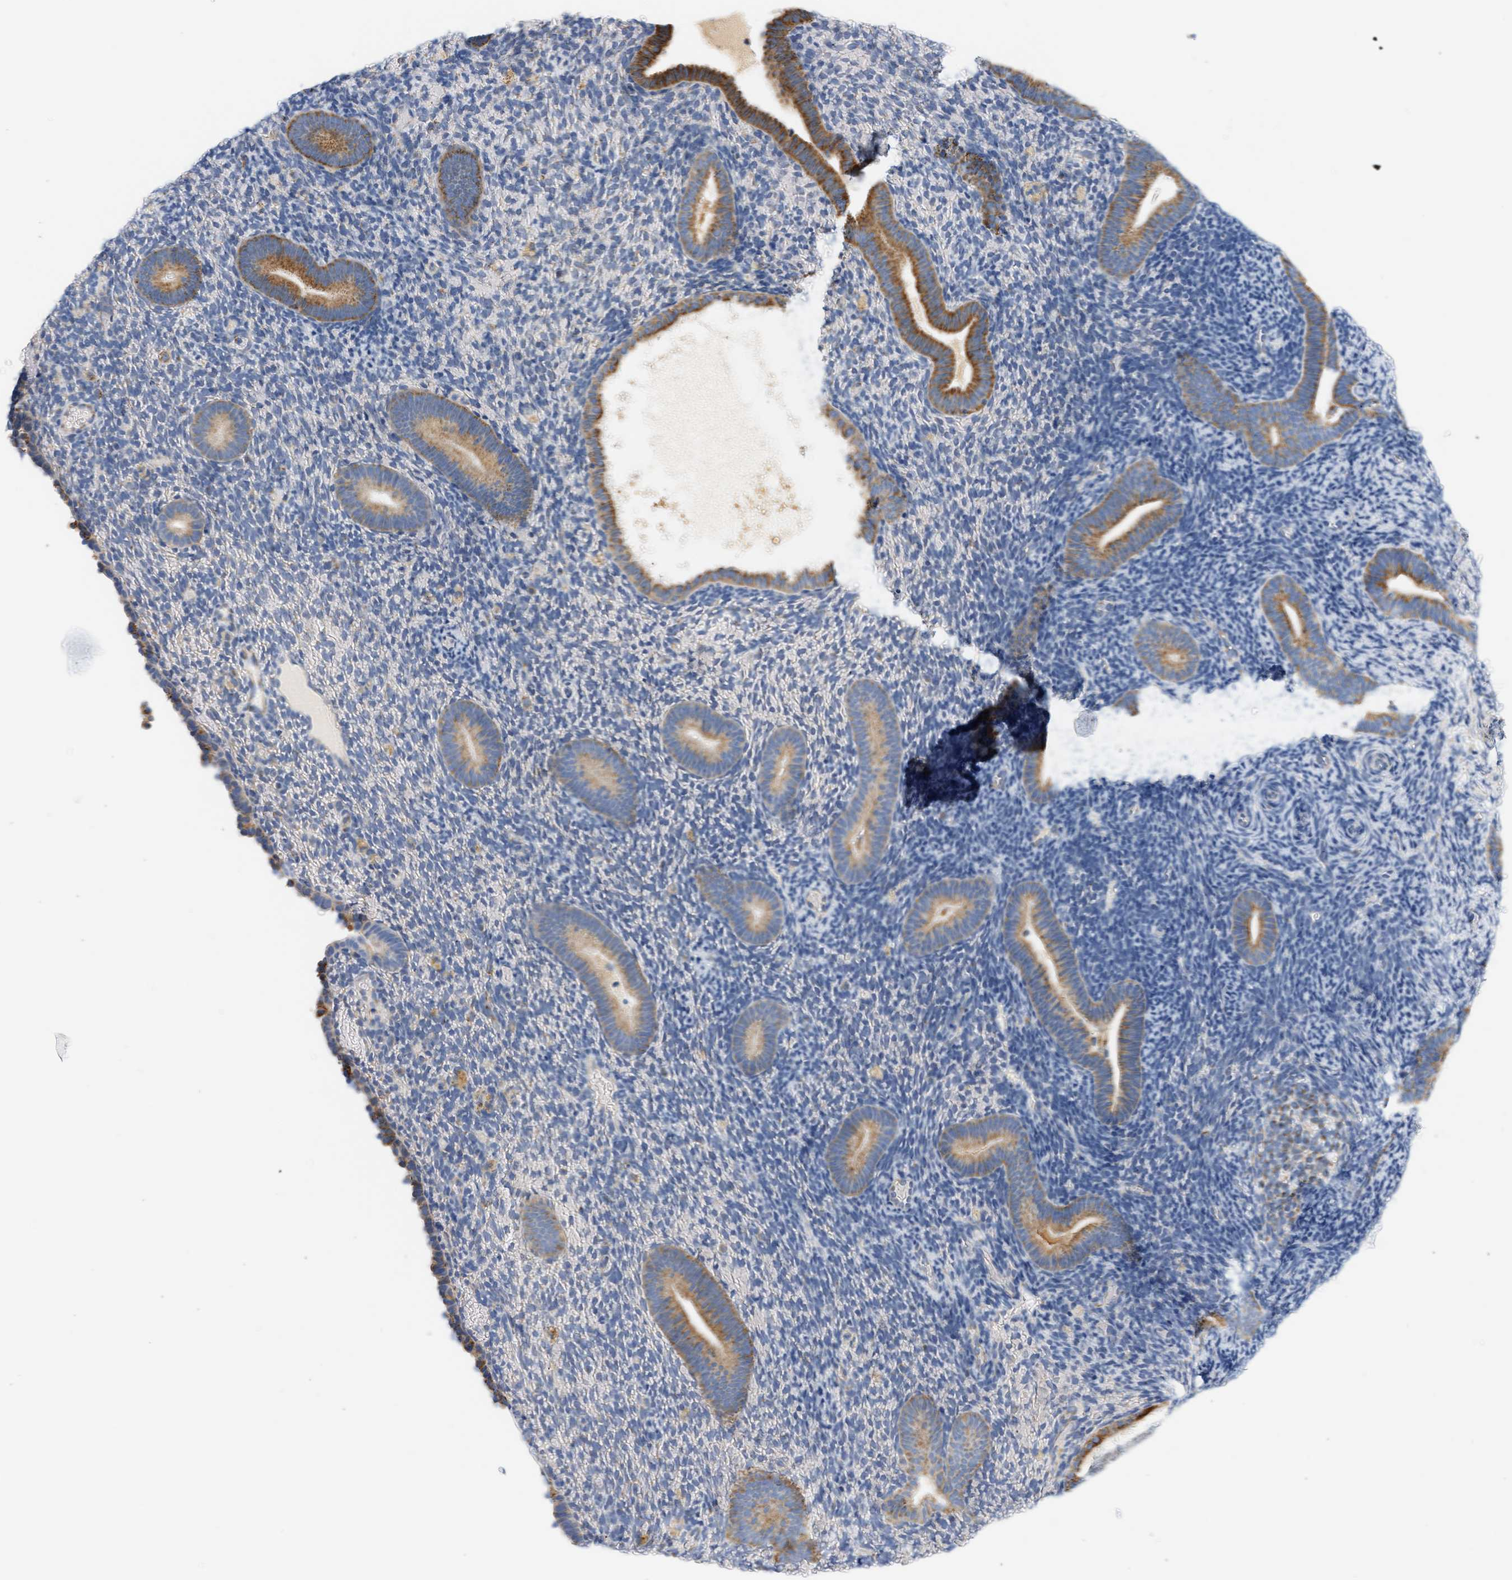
{"staining": {"intensity": "moderate", "quantity": "<25%", "location": "cytoplasmic/membranous"}, "tissue": "endometrium", "cell_type": "Cells in endometrial stroma", "image_type": "normal", "snomed": [{"axis": "morphology", "description": "Normal tissue, NOS"}, {"axis": "topography", "description": "Endometrium"}], "caption": "A brown stain shows moderate cytoplasmic/membranous positivity of a protein in cells in endometrial stroma of benign endometrium. Using DAB (brown) and hematoxylin (blue) stains, captured at high magnification using brightfield microscopy.", "gene": "GRPEL2", "patient": {"sex": "female", "age": 51}}